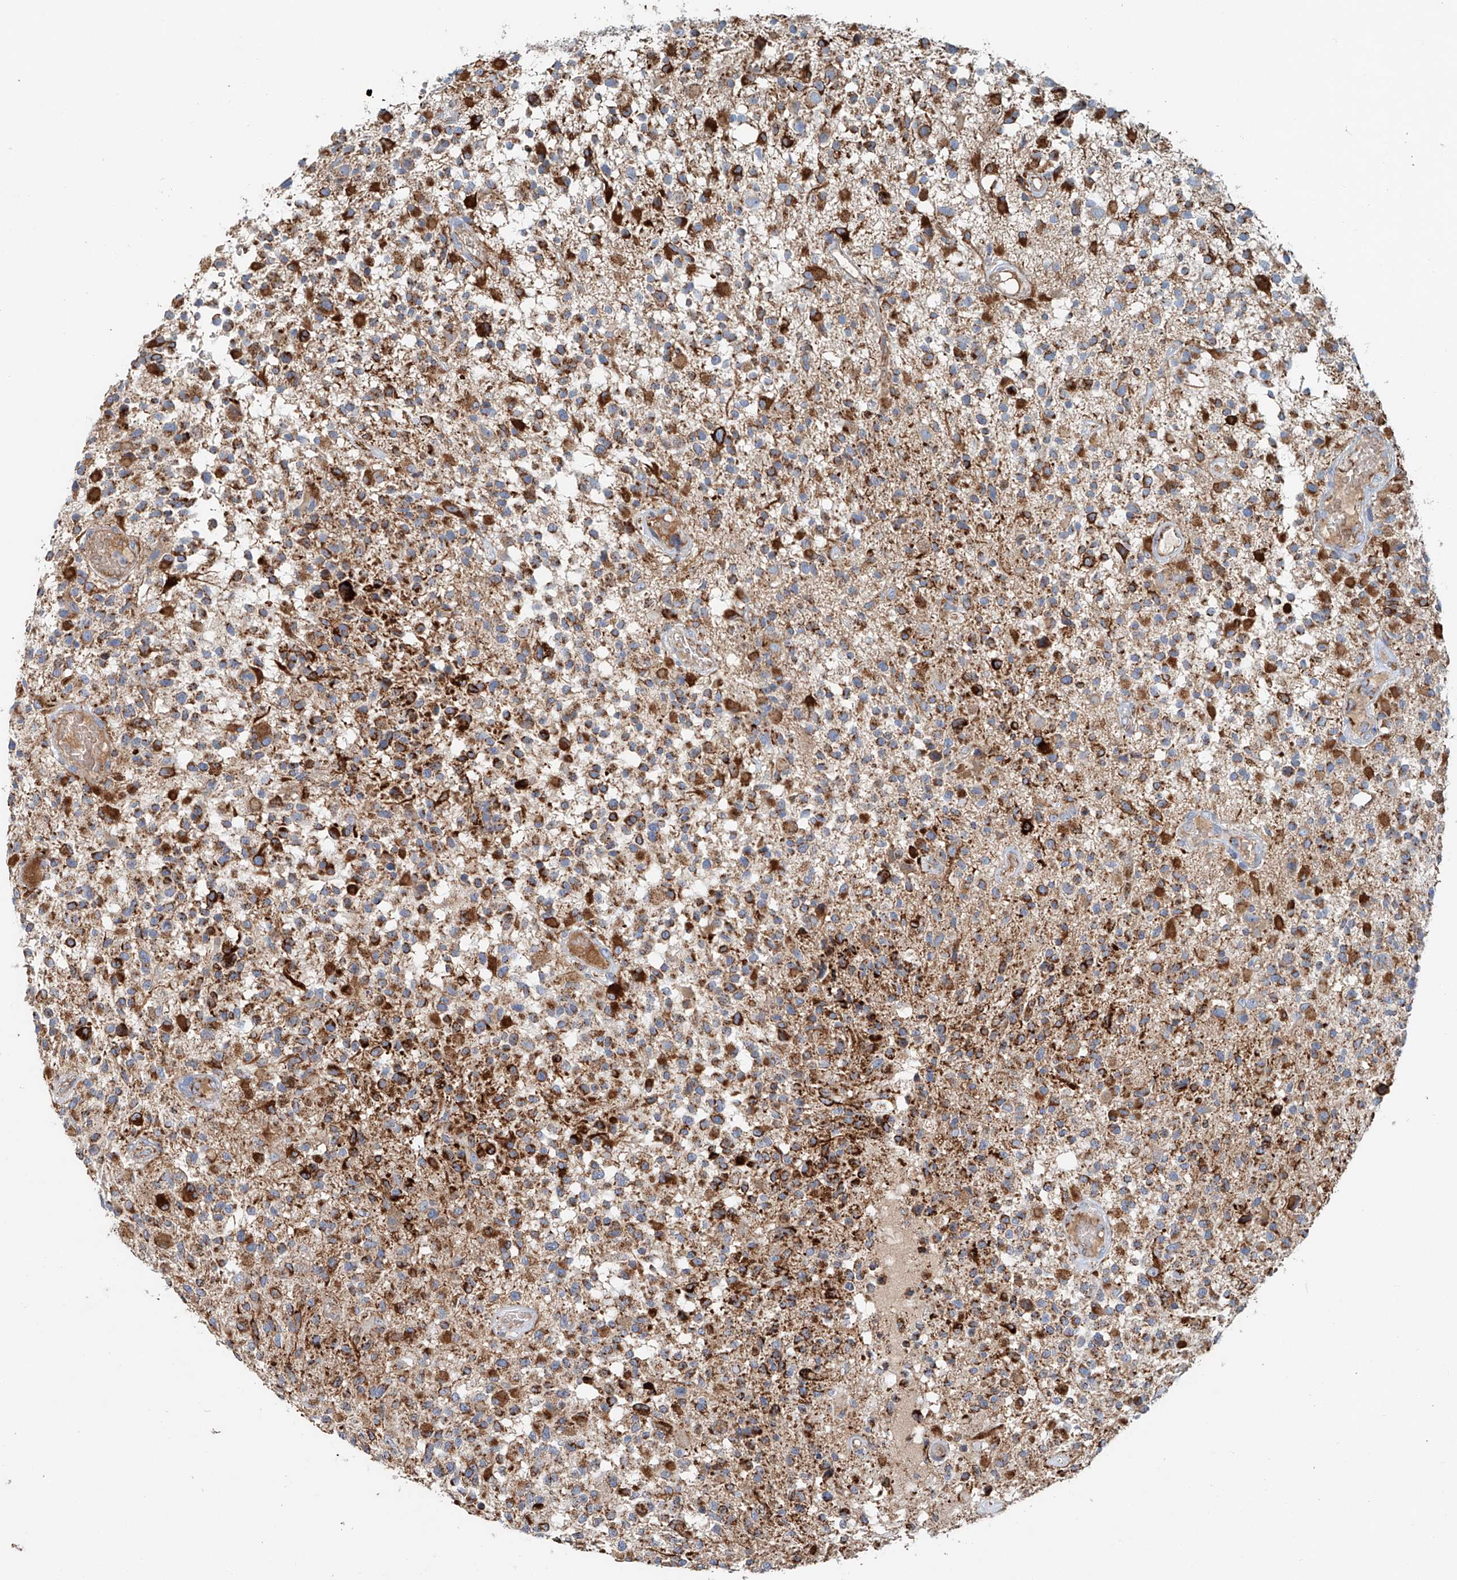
{"staining": {"intensity": "strong", "quantity": "25%-75%", "location": "cytoplasmic/membranous"}, "tissue": "glioma", "cell_type": "Tumor cells", "image_type": "cancer", "snomed": [{"axis": "morphology", "description": "Glioma, malignant, High grade"}, {"axis": "morphology", "description": "Glioblastoma, NOS"}, {"axis": "topography", "description": "Brain"}], "caption": "Tumor cells display high levels of strong cytoplasmic/membranous staining in about 25%-75% of cells in human glioma. The protein of interest is shown in brown color, while the nuclei are stained blue.", "gene": "CARD10", "patient": {"sex": "male", "age": 60}}